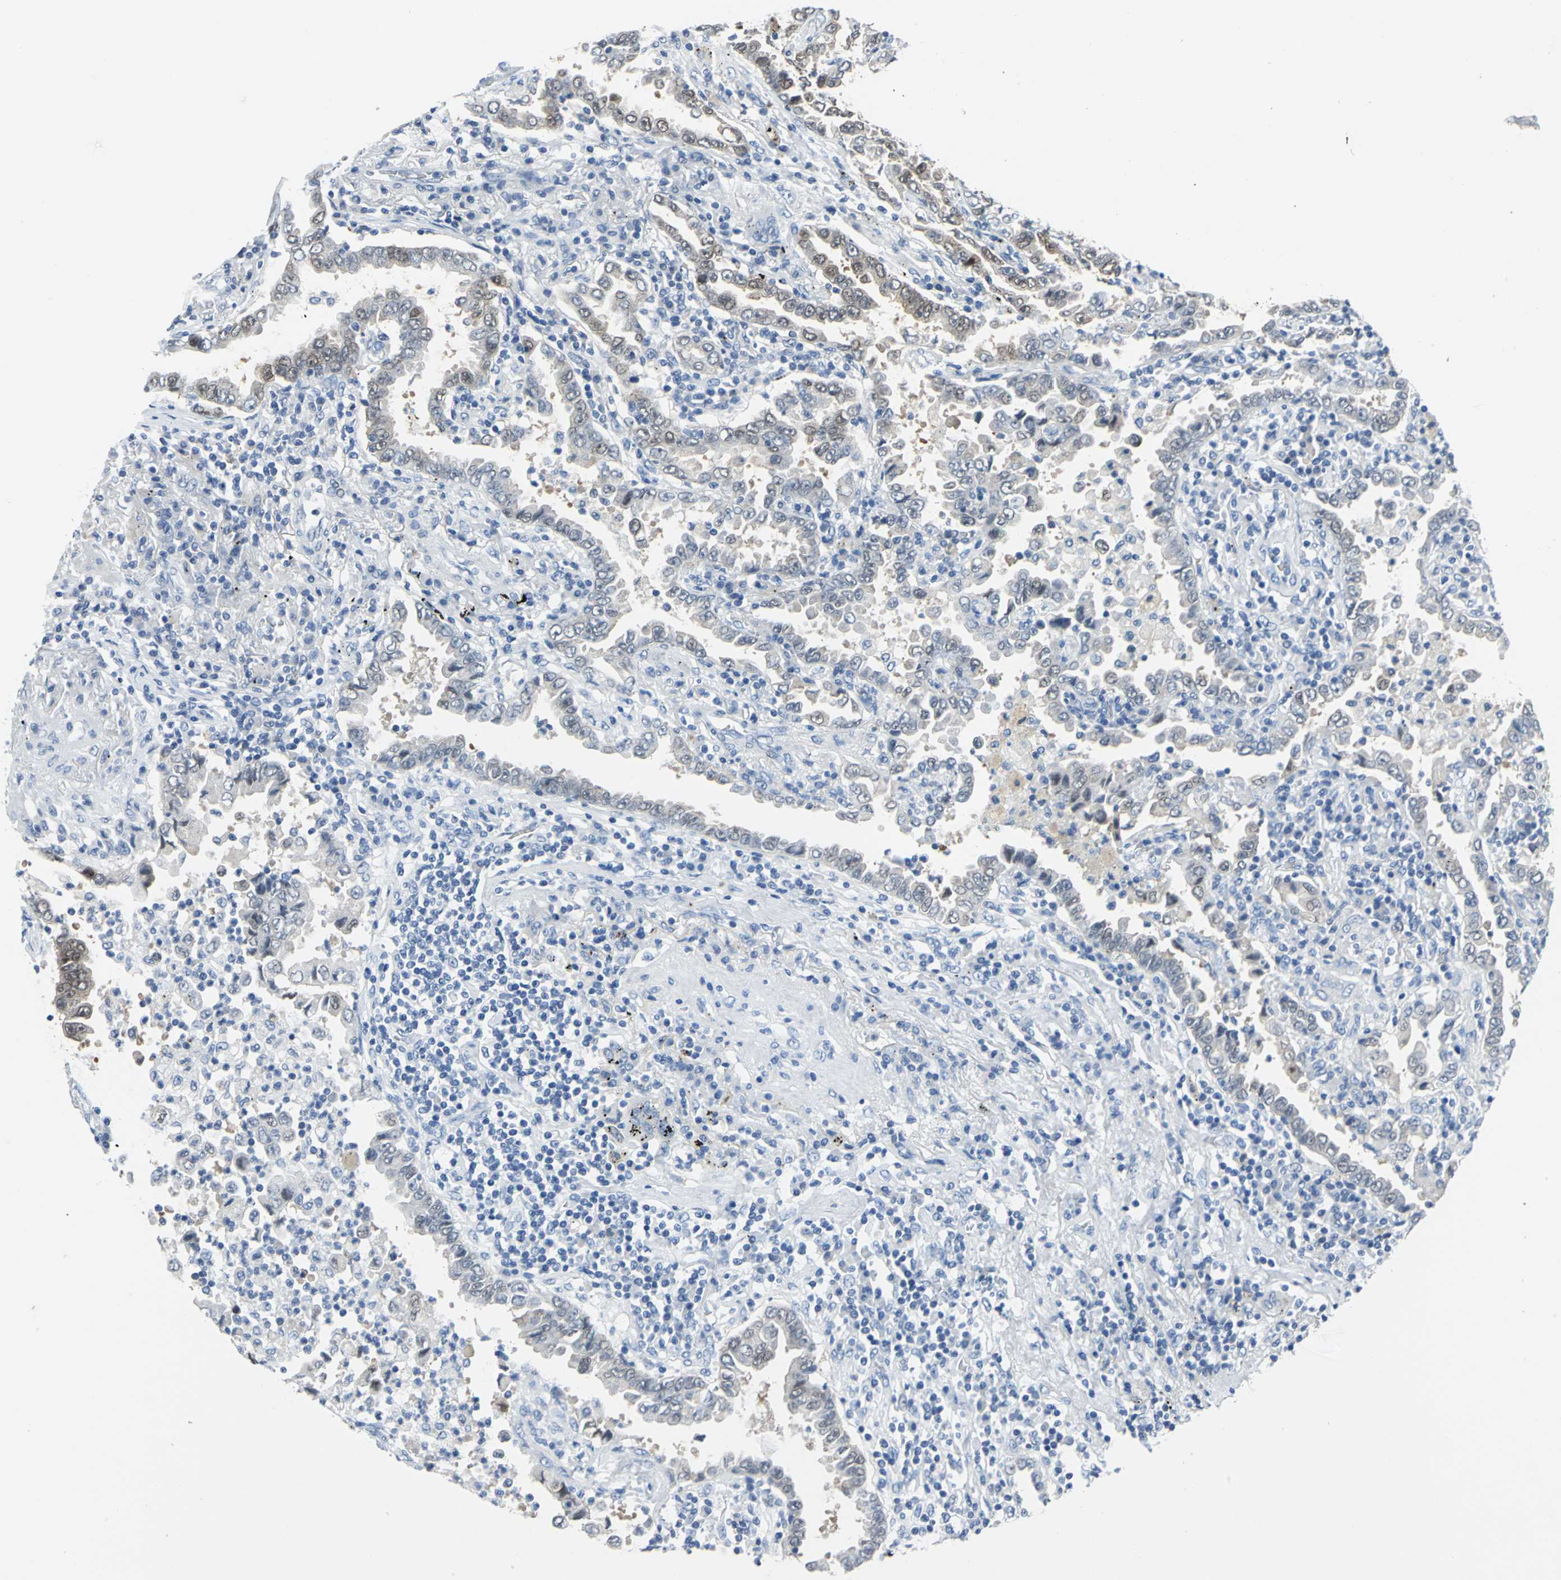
{"staining": {"intensity": "weak", "quantity": "<25%", "location": "cytoplasmic/membranous"}, "tissue": "lung cancer", "cell_type": "Tumor cells", "image_type": "cancer", "snomed": [{"axis": "morphology", "description": "Normal tissue, NOS"}, {"axis": "morphology", "description": "Inflammation, NOS"}, {"axis": "morphology", "description": "Adenocarcinoma, NOS"}, {"axis": "topography", "description": "Lung"}], "caption": "IHC image of lung cancer stained for a protein (brown), which shows no positivity in tumor cells.", "gene": "SFN", "patient": {"sex": "female", "age": 64}}